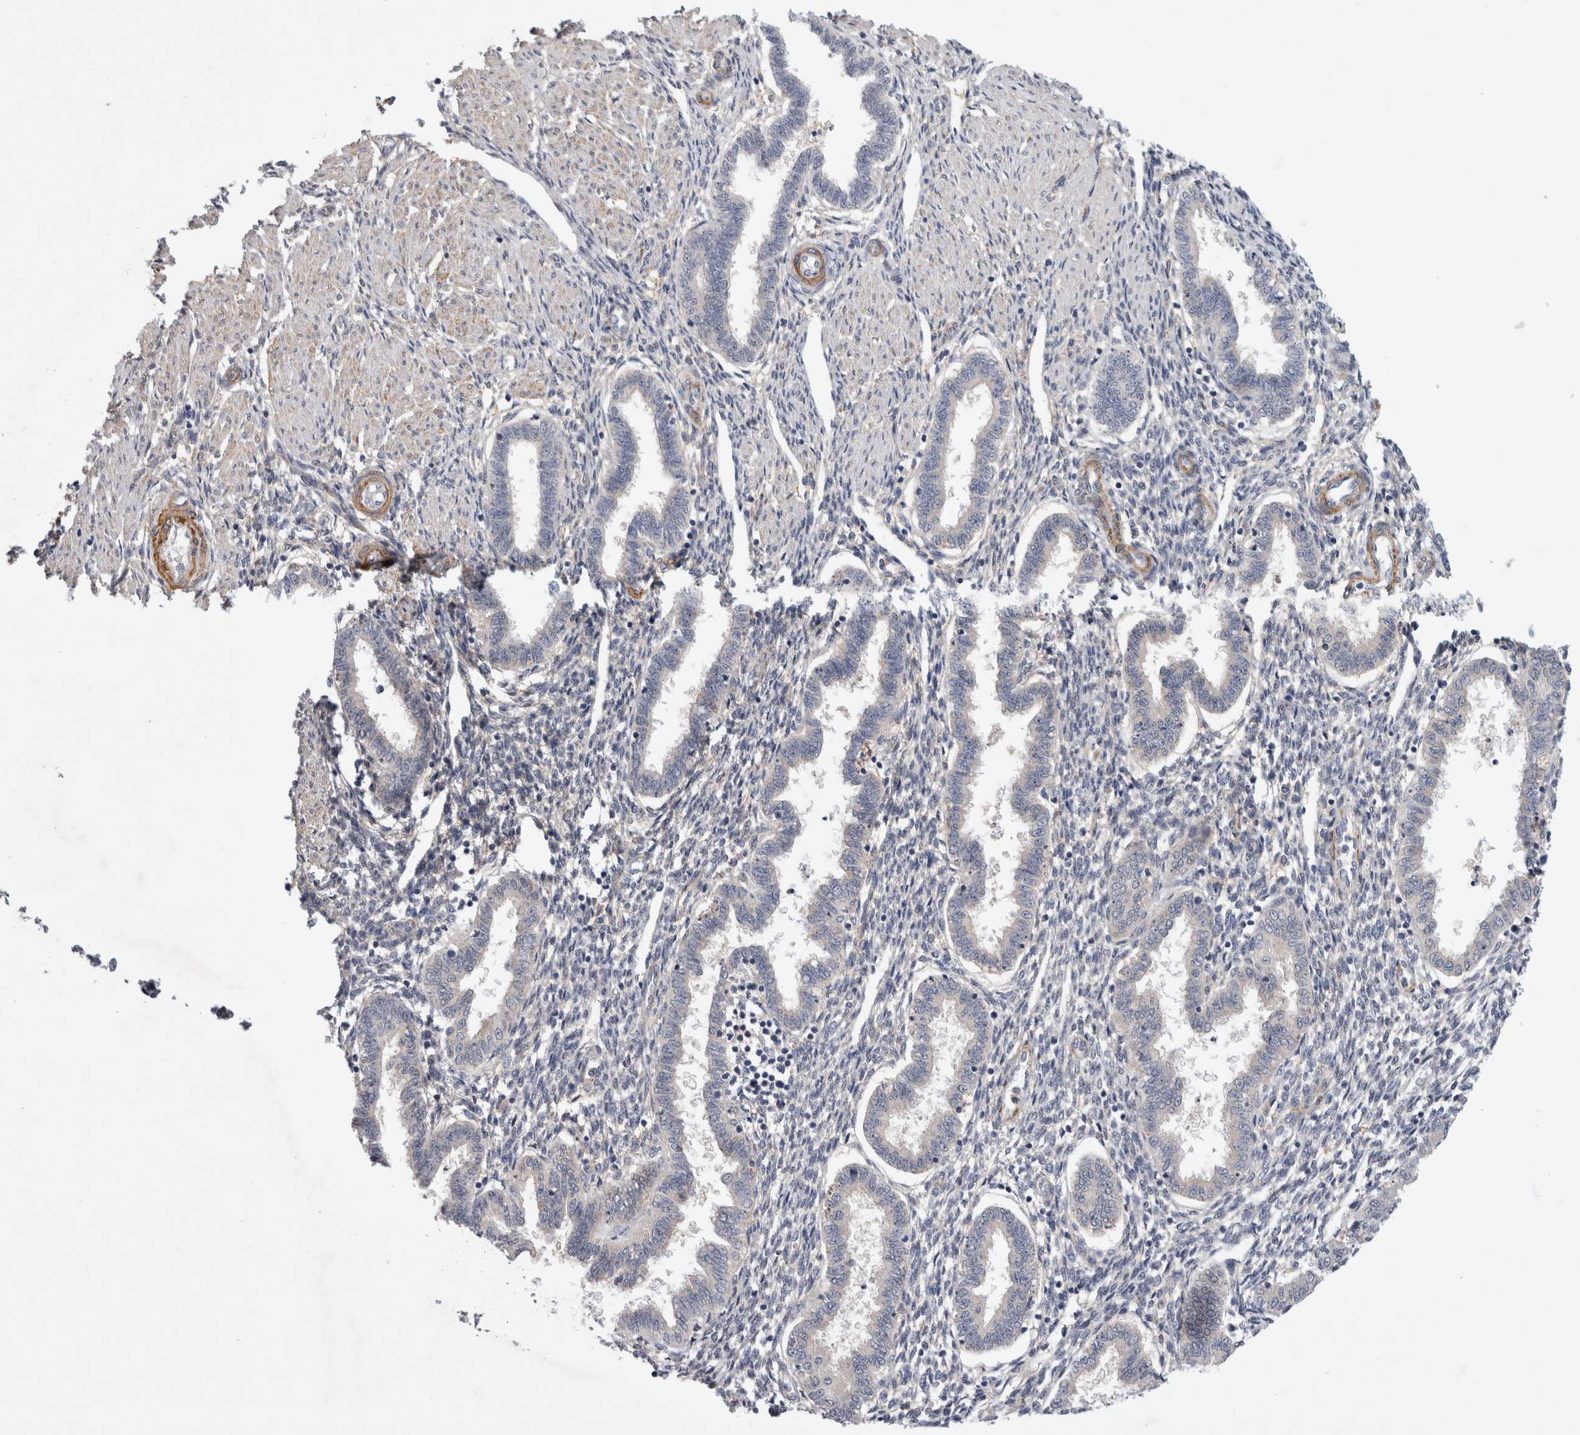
{"staining": {"intensity": "negative", "quantity": "none", "location": "none"}, "tissue": "endometrium", "cell_type": "Cells in endometrial stroma", "image_type": "normal", "snomed": [{"axis": "morphology", "description": "Normal tissue, NOS"}, {"axis": "topography", "description": "Endometrium"}], "caption": "Endometrium stained for a protein using immunohistochemistry exhibits no expression cells in endometrial stroma.", "gene": "PGM1", "patient": {"sex": "female", "age": 33}}